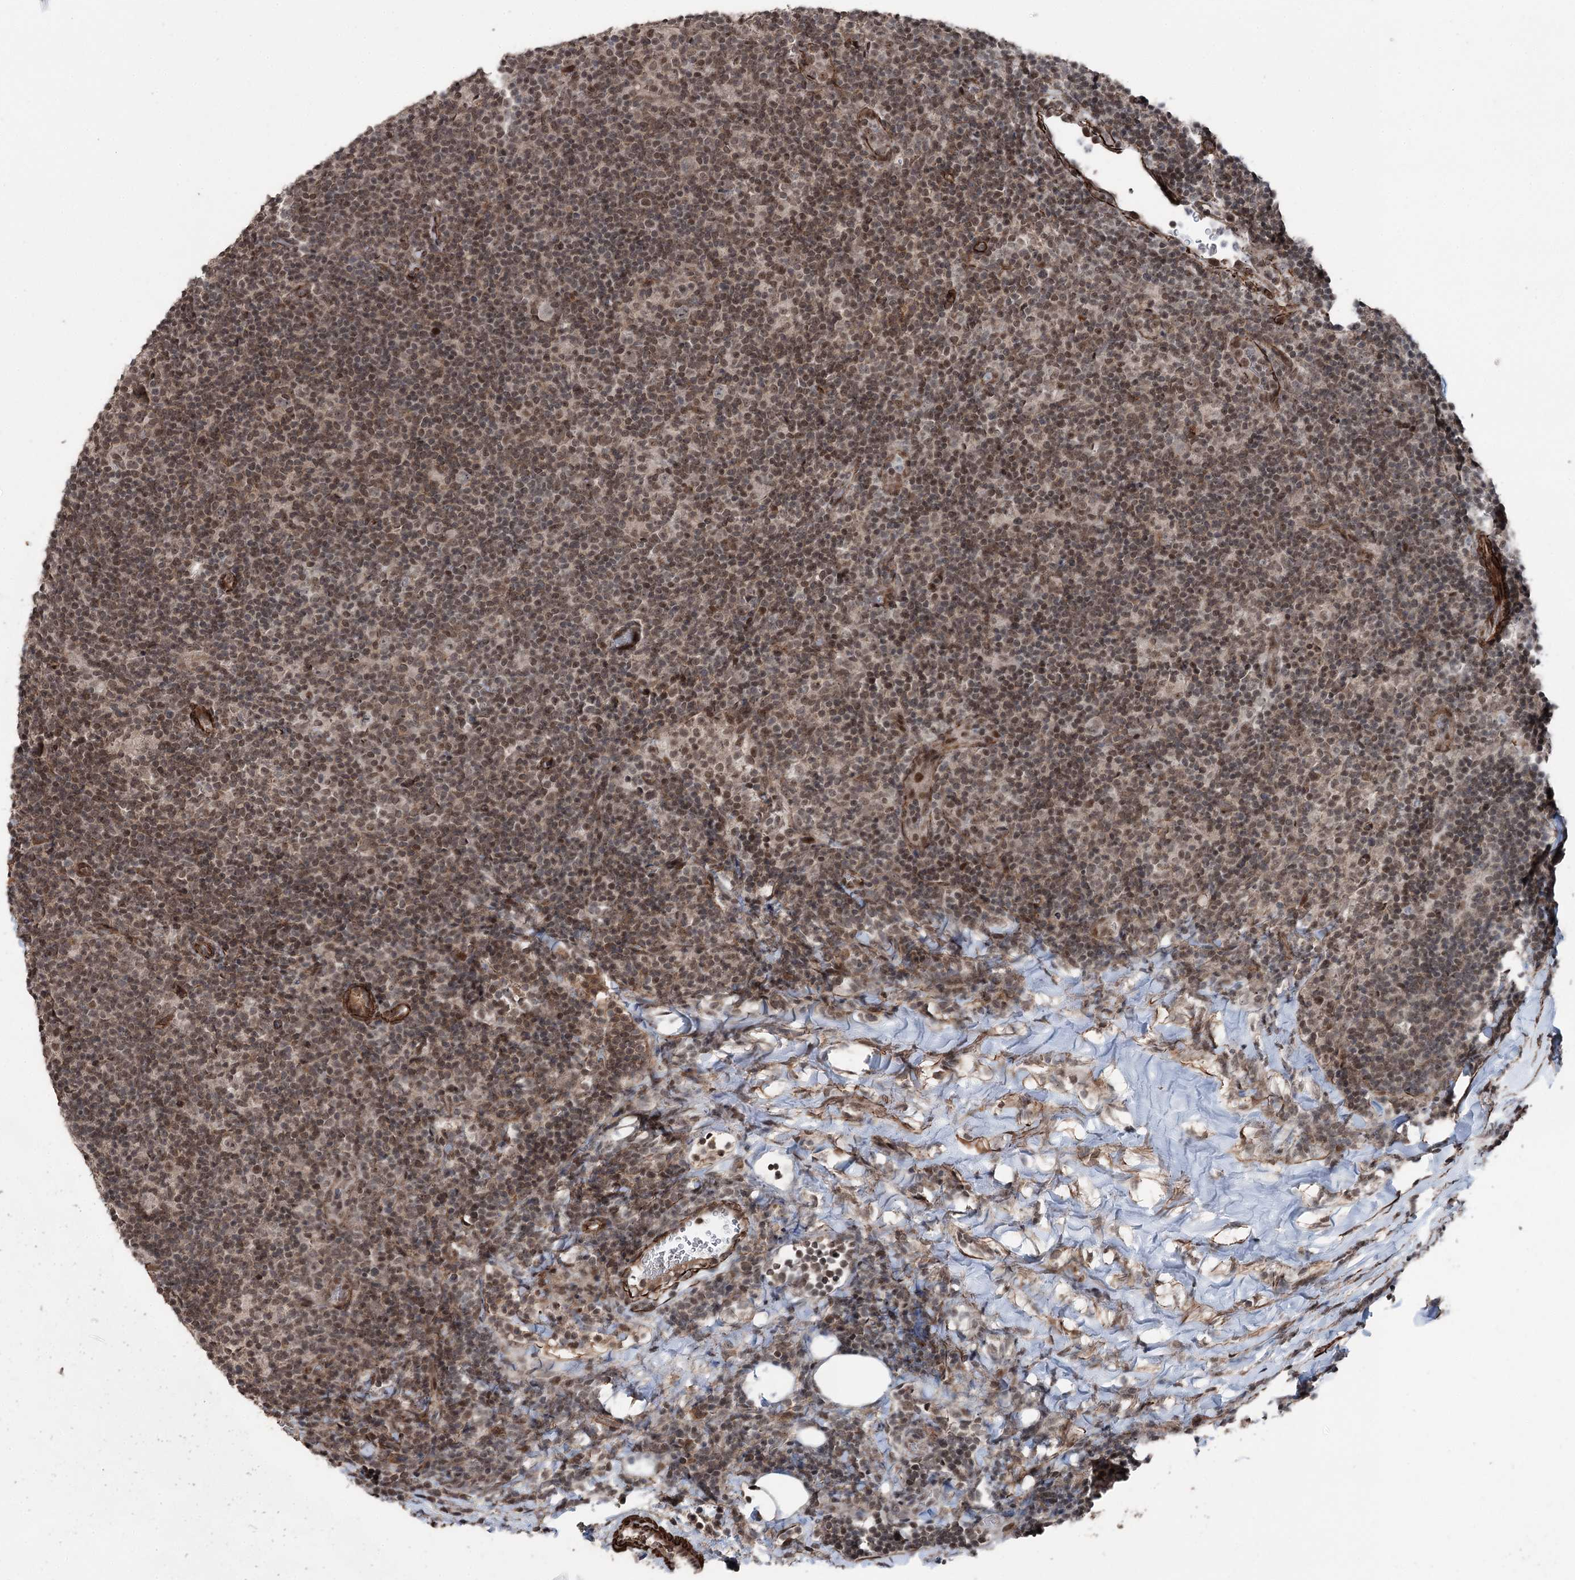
{"staining": {"intensity": "weak", "quantity": "25%-75%", "location": "nuclear"}, "tissue": "lymphoma", "cell_type": "Tumor cells", "image_type": "cancer", "snomed": [{"axis": "morphology", "description": "Hodgkin's disease, NOS"}, {"axis": "topography", "description": "Lymph node"}], "caption": "This micrograph demonstrates immunohistochemistry (IHC) staining of Hodgkin's disease, with low weak nuclear staining in approximately 25%-75% of tumor cells.", "gene": "CCDC82", "patient": {"sex": "female", "age": 57}}